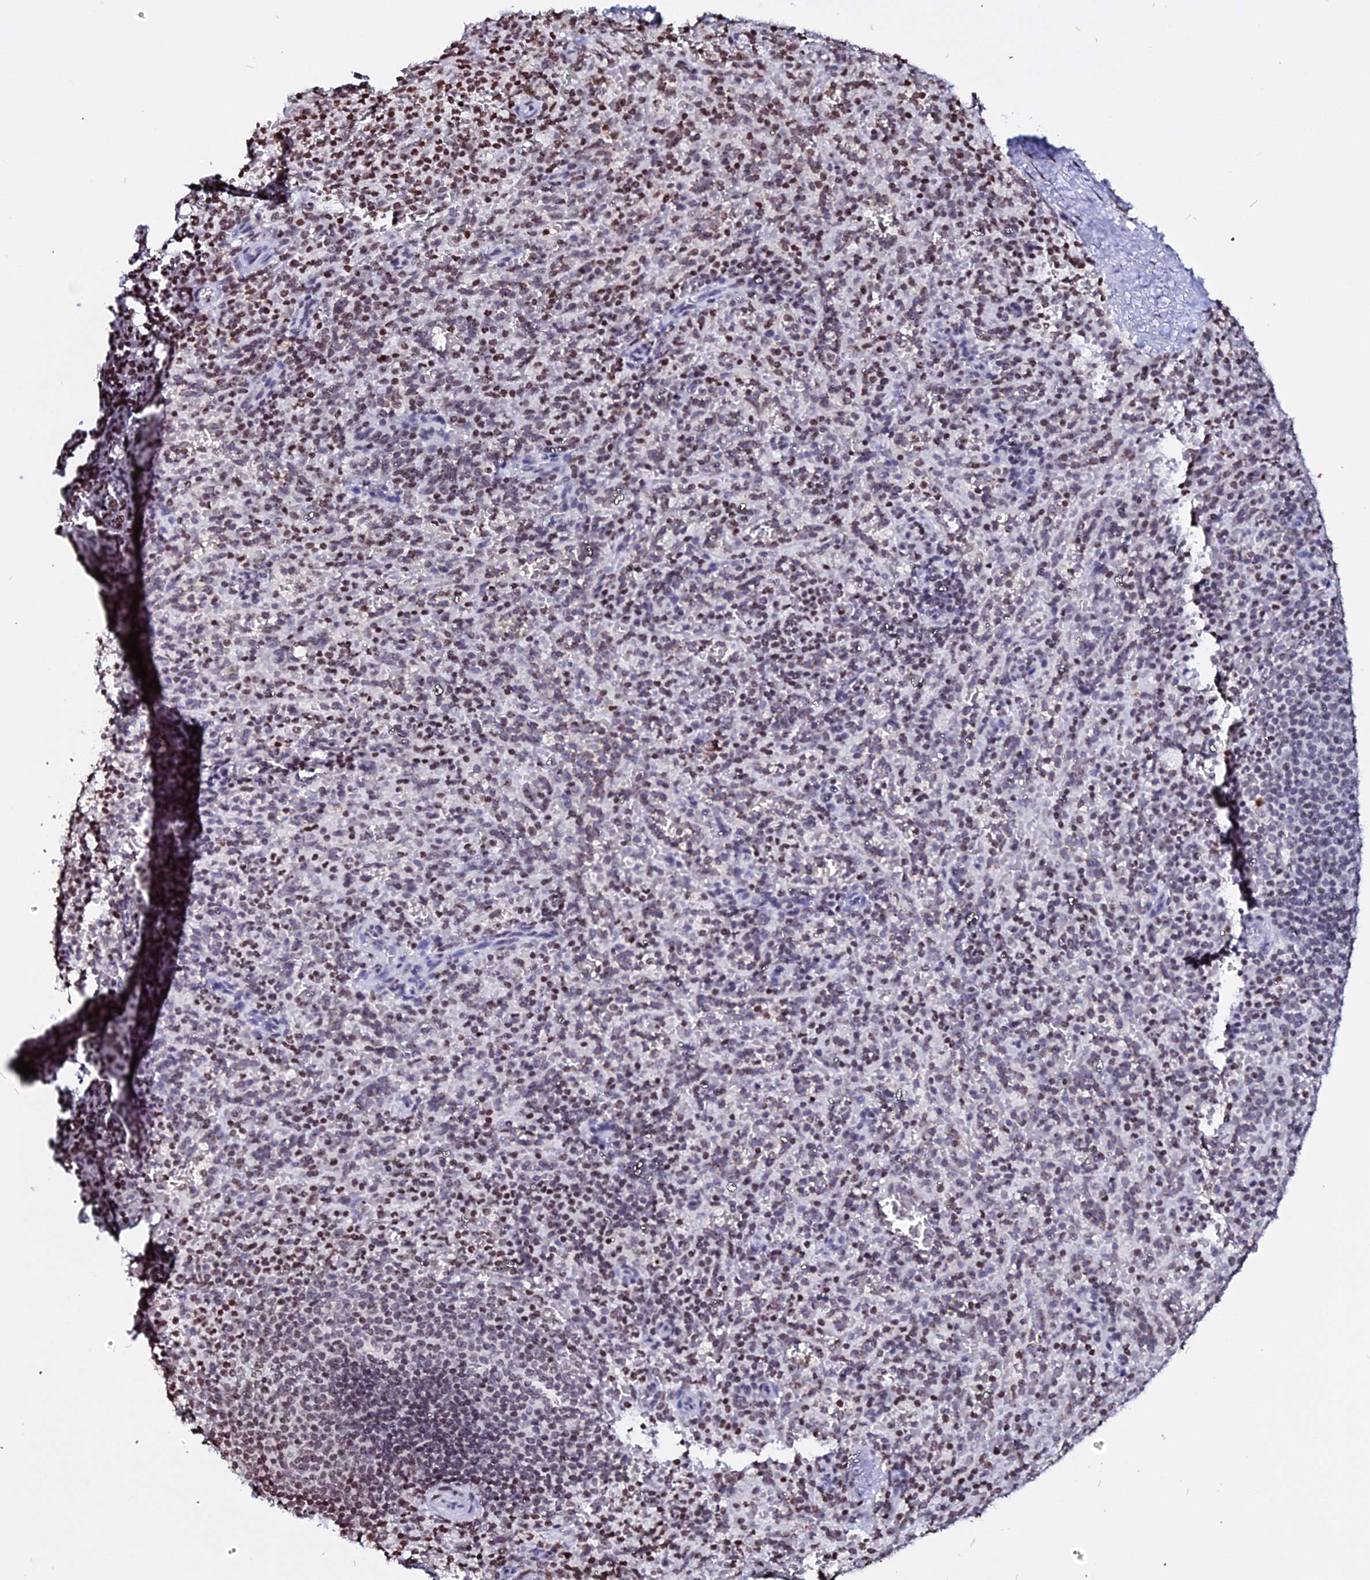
{"staining": {"intensity": "moderate", "quantity": "25%-75%", "location": "nuclear"}, "tissue": "spleen", "cell_type": "Cells in red pulp", "image_type": "normal", "snomed": [{"axis": "morphology", "description": "Normal tissue, NOS"}, {"axis": "topography", "description": "Spleen"}], "caption": "Protein staining of normal spleen exhibits moderate nuclear positivity in approximately 25%-75% of cells in red pulp. The staining is performed using DAB (3,3'-diaminobenzidine) brown chromogen to label protein expression. The nuclei are counter-stained blue using hematoxylin.", "gene": "ENSG00000282988", "patient": {"sex": "female", "age": 21}}